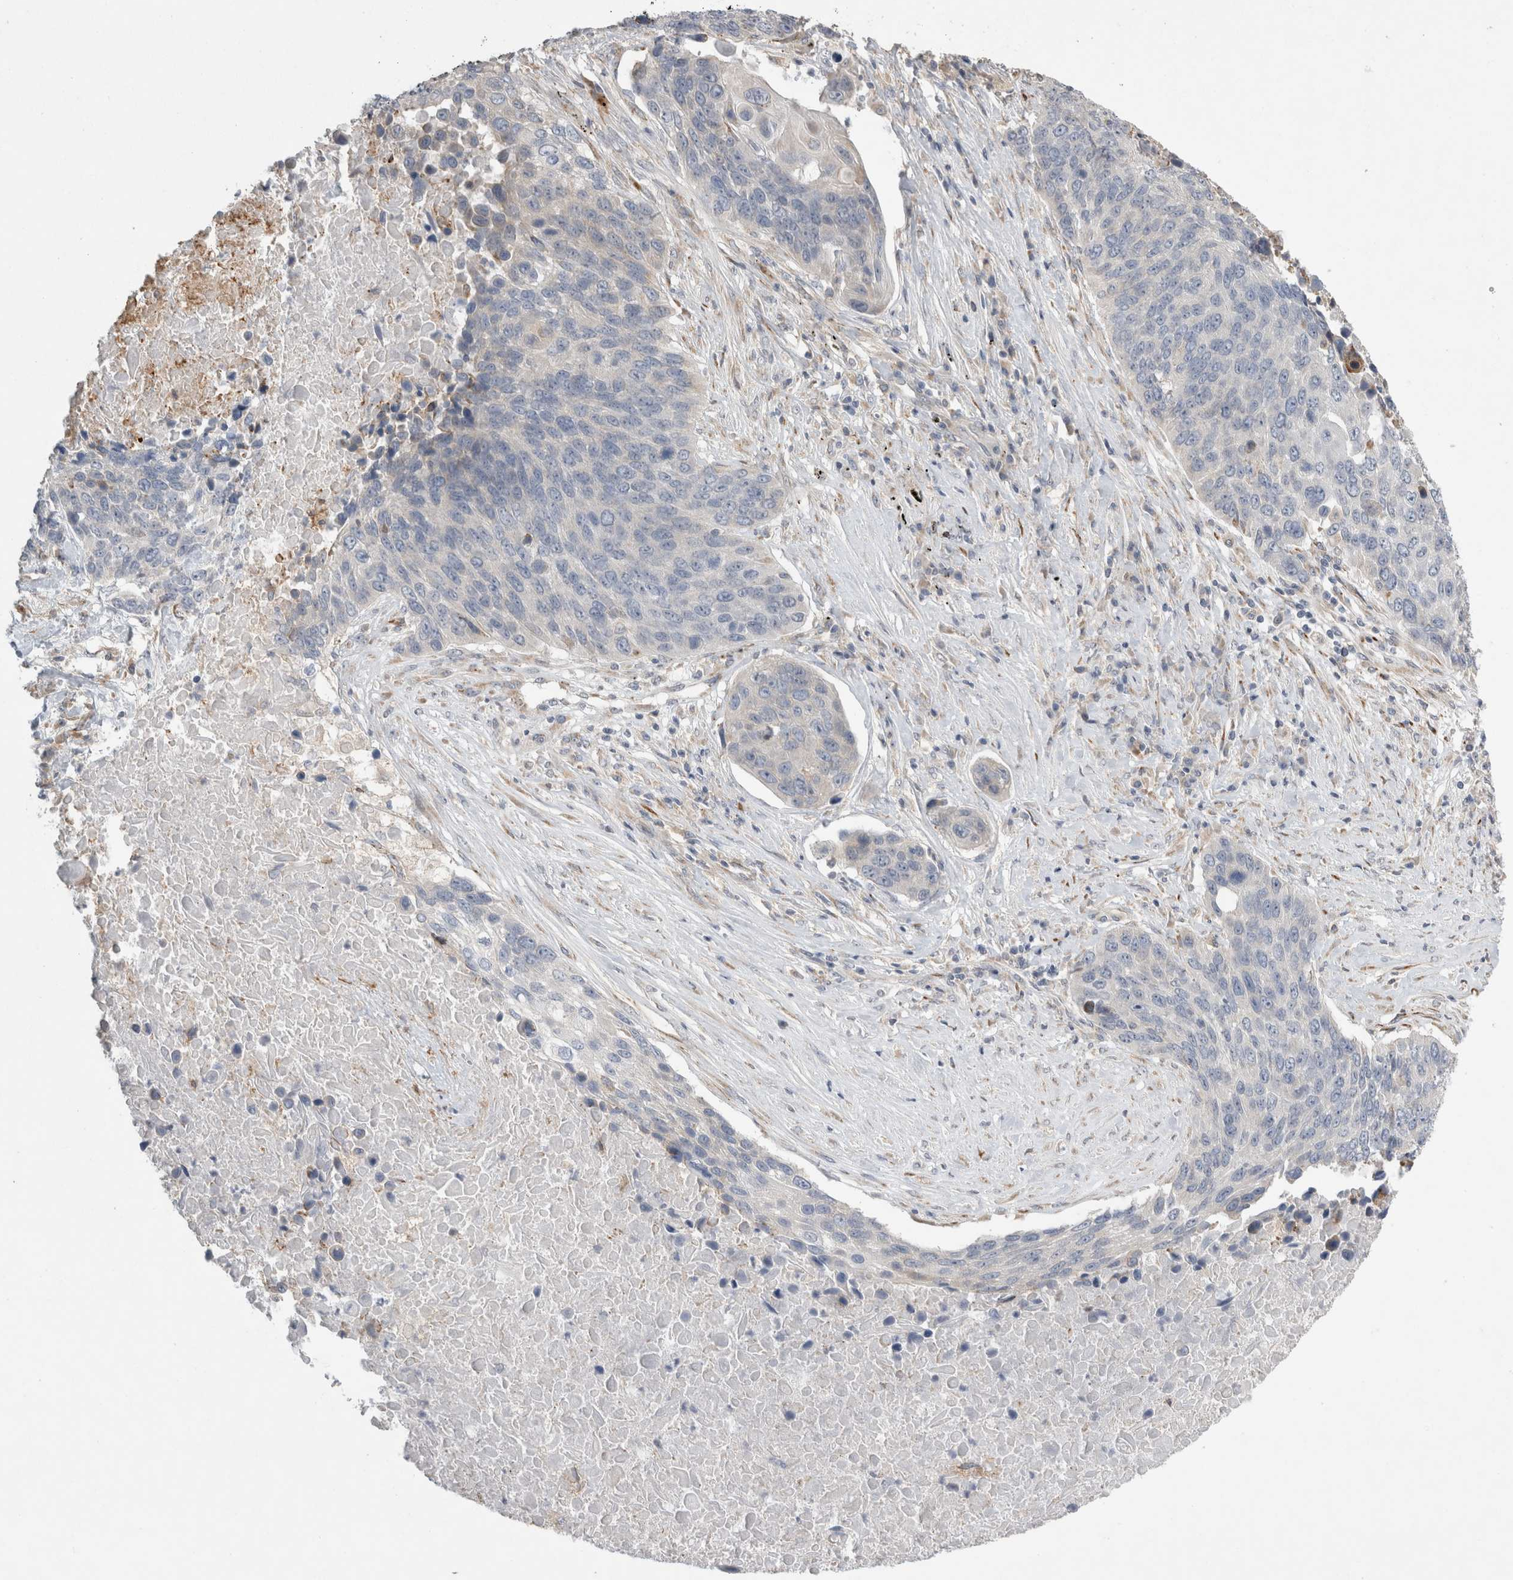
{"staining": {"intensity": "negative", "quantity": "none", "location": "none"}, "tissue": "lung cancer", "cell_type": "Tumor cells", "image_type": "cancer", "snomed": [{"axis": "morphology", "description": "Squamous cell carcinoma, NOS"}, {"axis": "topography", "description": "Lung"}], "caption": "Lung squamous cell carcinoma stained for a protein using immunohistochemistry demonstrates no positivity tumor cells.", "gene": "TRMT9B", "patient": {"sex": "male", "age": 66}}